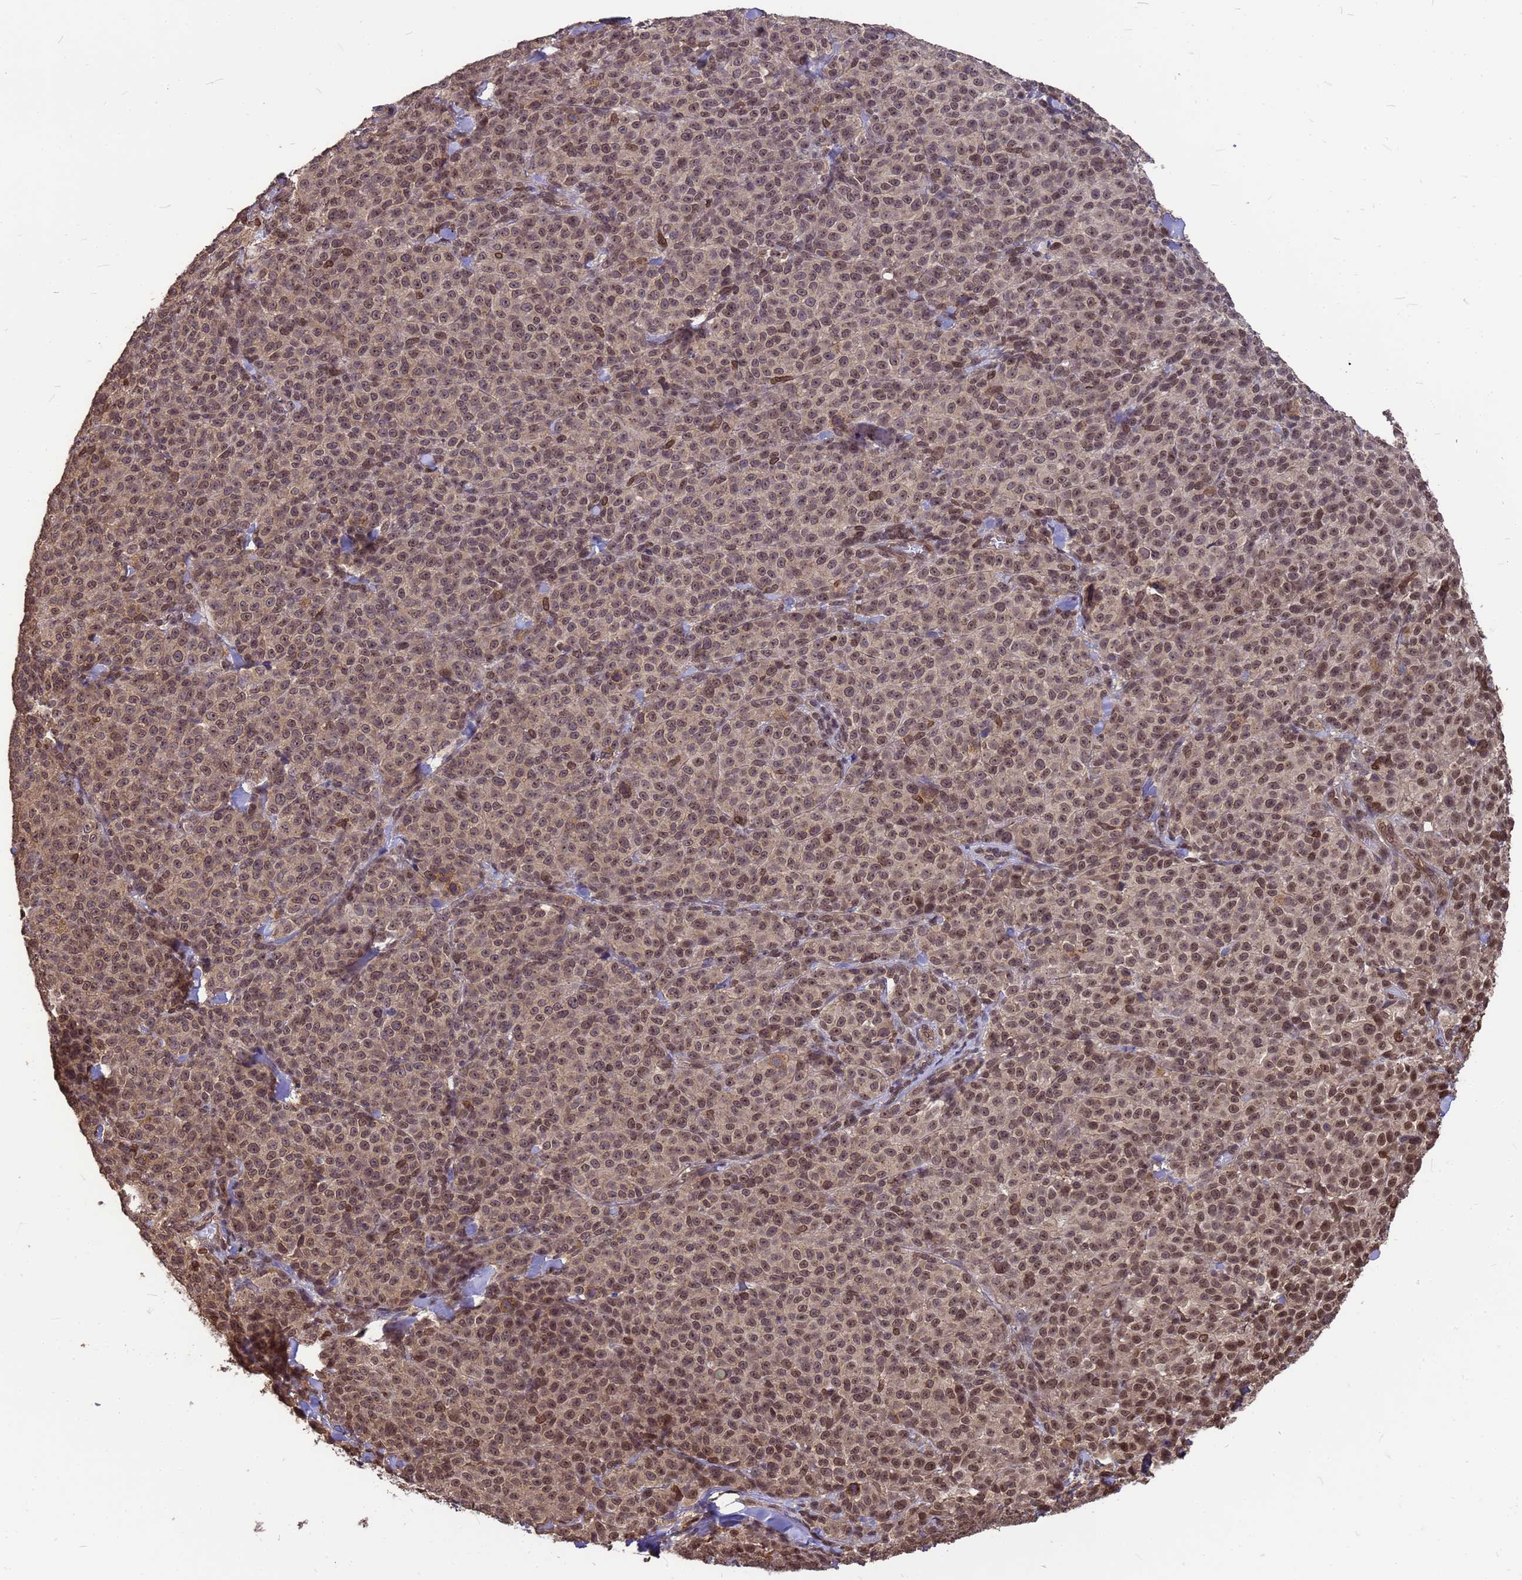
{"staining": {"intensity": "moderate", "quantity": ">75%", "location": "cytoplasmic/membranous,nuclear"}, "tissue": "melanoma", "cell_type": "Tumor cells", "image_type": "cancer", "snomed": [{"axis": "morphology", "description": "Normal tissue, NOS"}, {"axis": "morphology", "description": "Malignant melanoma, NOS"}, {"axis": "topography", "description": "Skin"}], "caption": "A photomicrograph of malignant melanoma stained for a protein reveals moderate cytoplasmic/membranous and nuclear brown staining in tumor cells.", "gene": "C1orf35", "patient": {"sex": "female", "age": 34}}